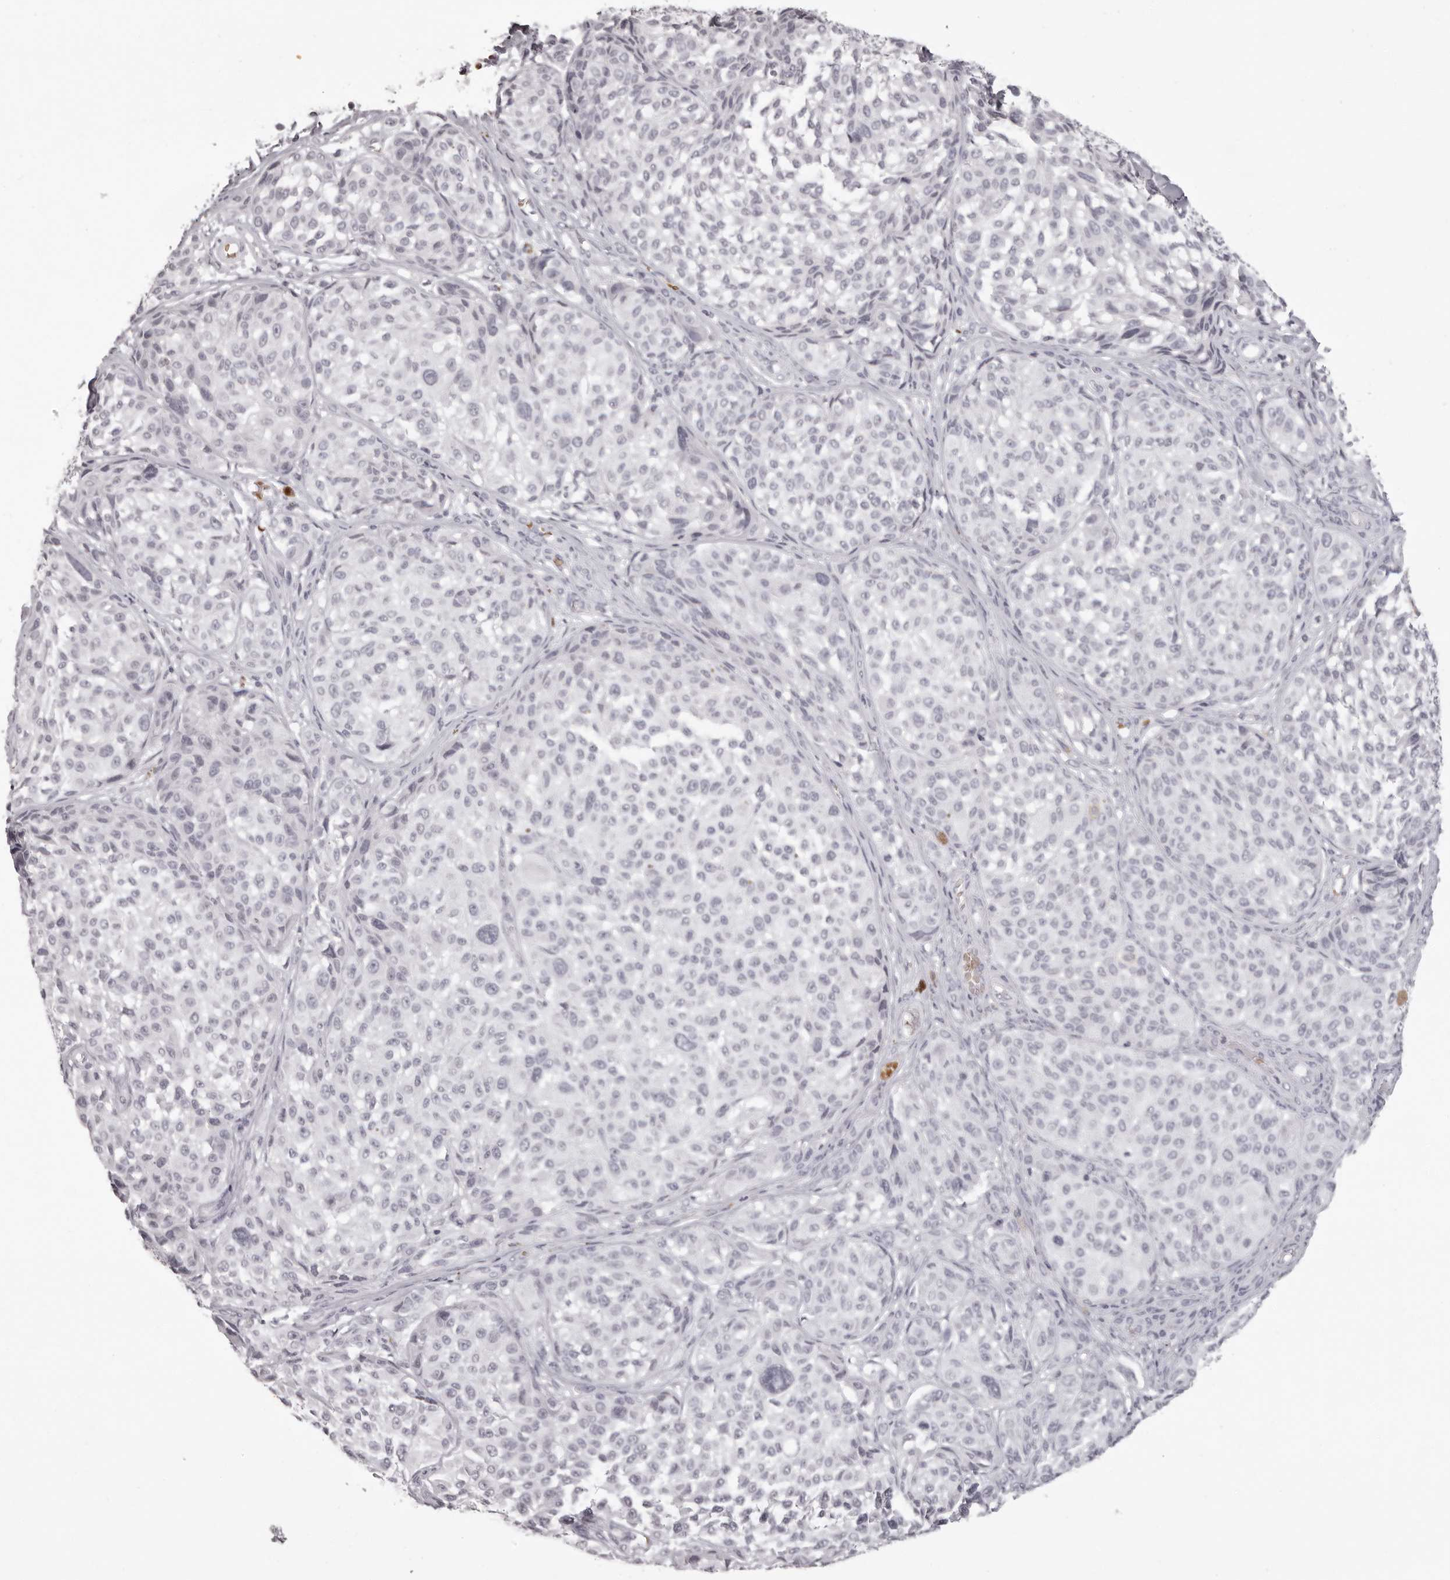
{"staining": {"intensity": "negative", "quantity": "none", "location": "none"}, "tissue": "melanoma", "cell_type": "Tumor cells", "image_type": "cancer", "snomed": [{"axis": "morphology", "description": "Malignant melanoma, NOS"}, {"axis": "topography", "description": "Skin"}], "caption": "Melanoma was stained to show a protein in brown. There is no significant expression in tumor cells. (DAB immunohistochemistry, high magnification).", "gene": "C8orf74", "patient": {"sex": "male", "age": 83}}